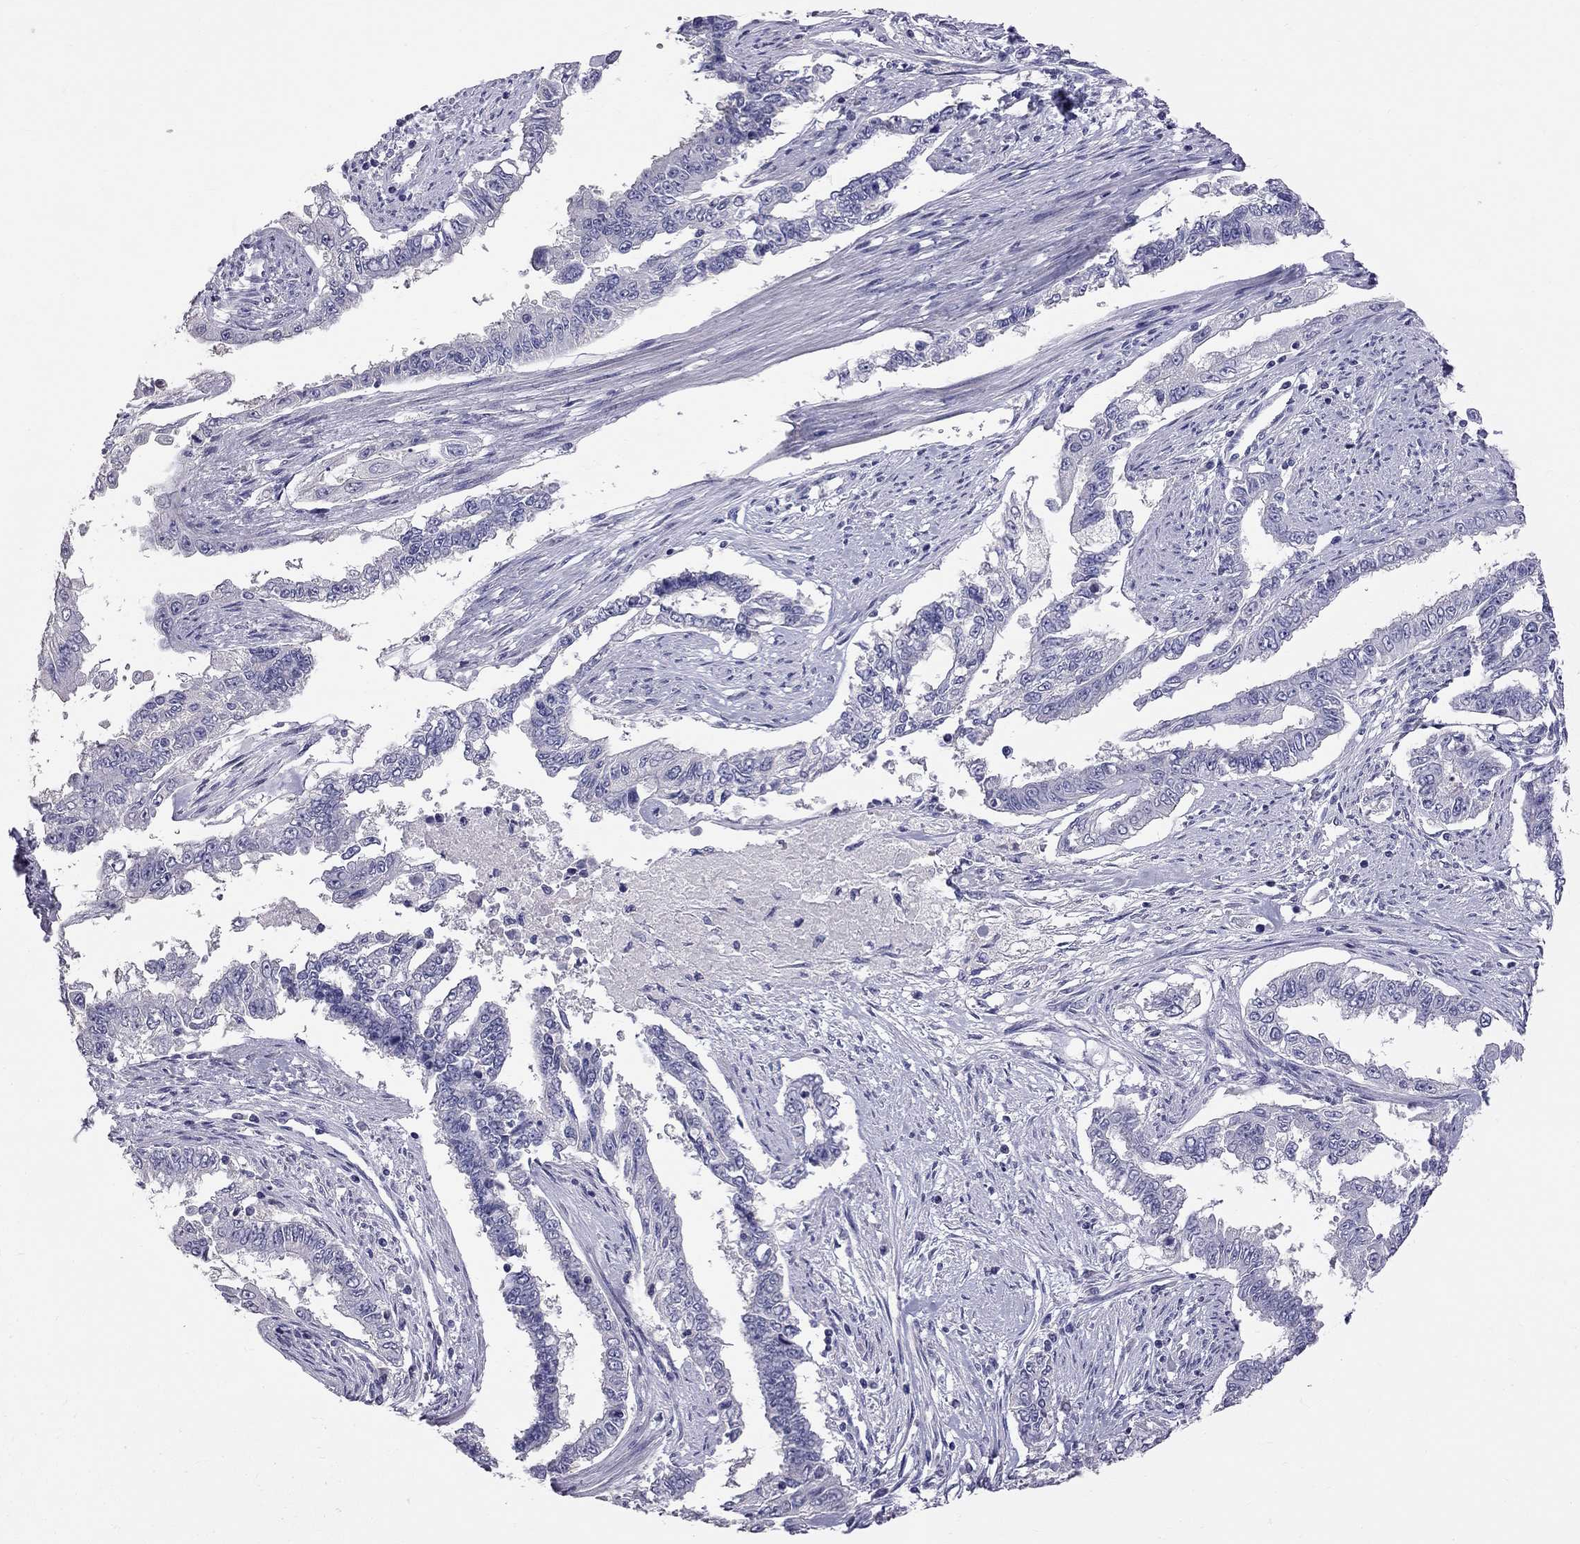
{"staining": {"intensity": "negative", "quantity": "none", "location": "none"}, "tissue": "endometrial cancer", "cell_type": "Tumor cells", "image_type": "cancer", "snomed": [{"axis": "morphology", "description": "Adenocarcinoma, NOS"}, {"axis": "topography", "description": "Uterus"}], "caption": "Immunohistochemistry histopathology image of neoplastic tissue: human endometrial cancer (adenocarcinoma) stained with DAB (3,3'-diaminobenzidine) reveals no significant protein expression in tumor cells.", "gene": "CFAP91", "patient": {"sex": "female", "age": 59}}